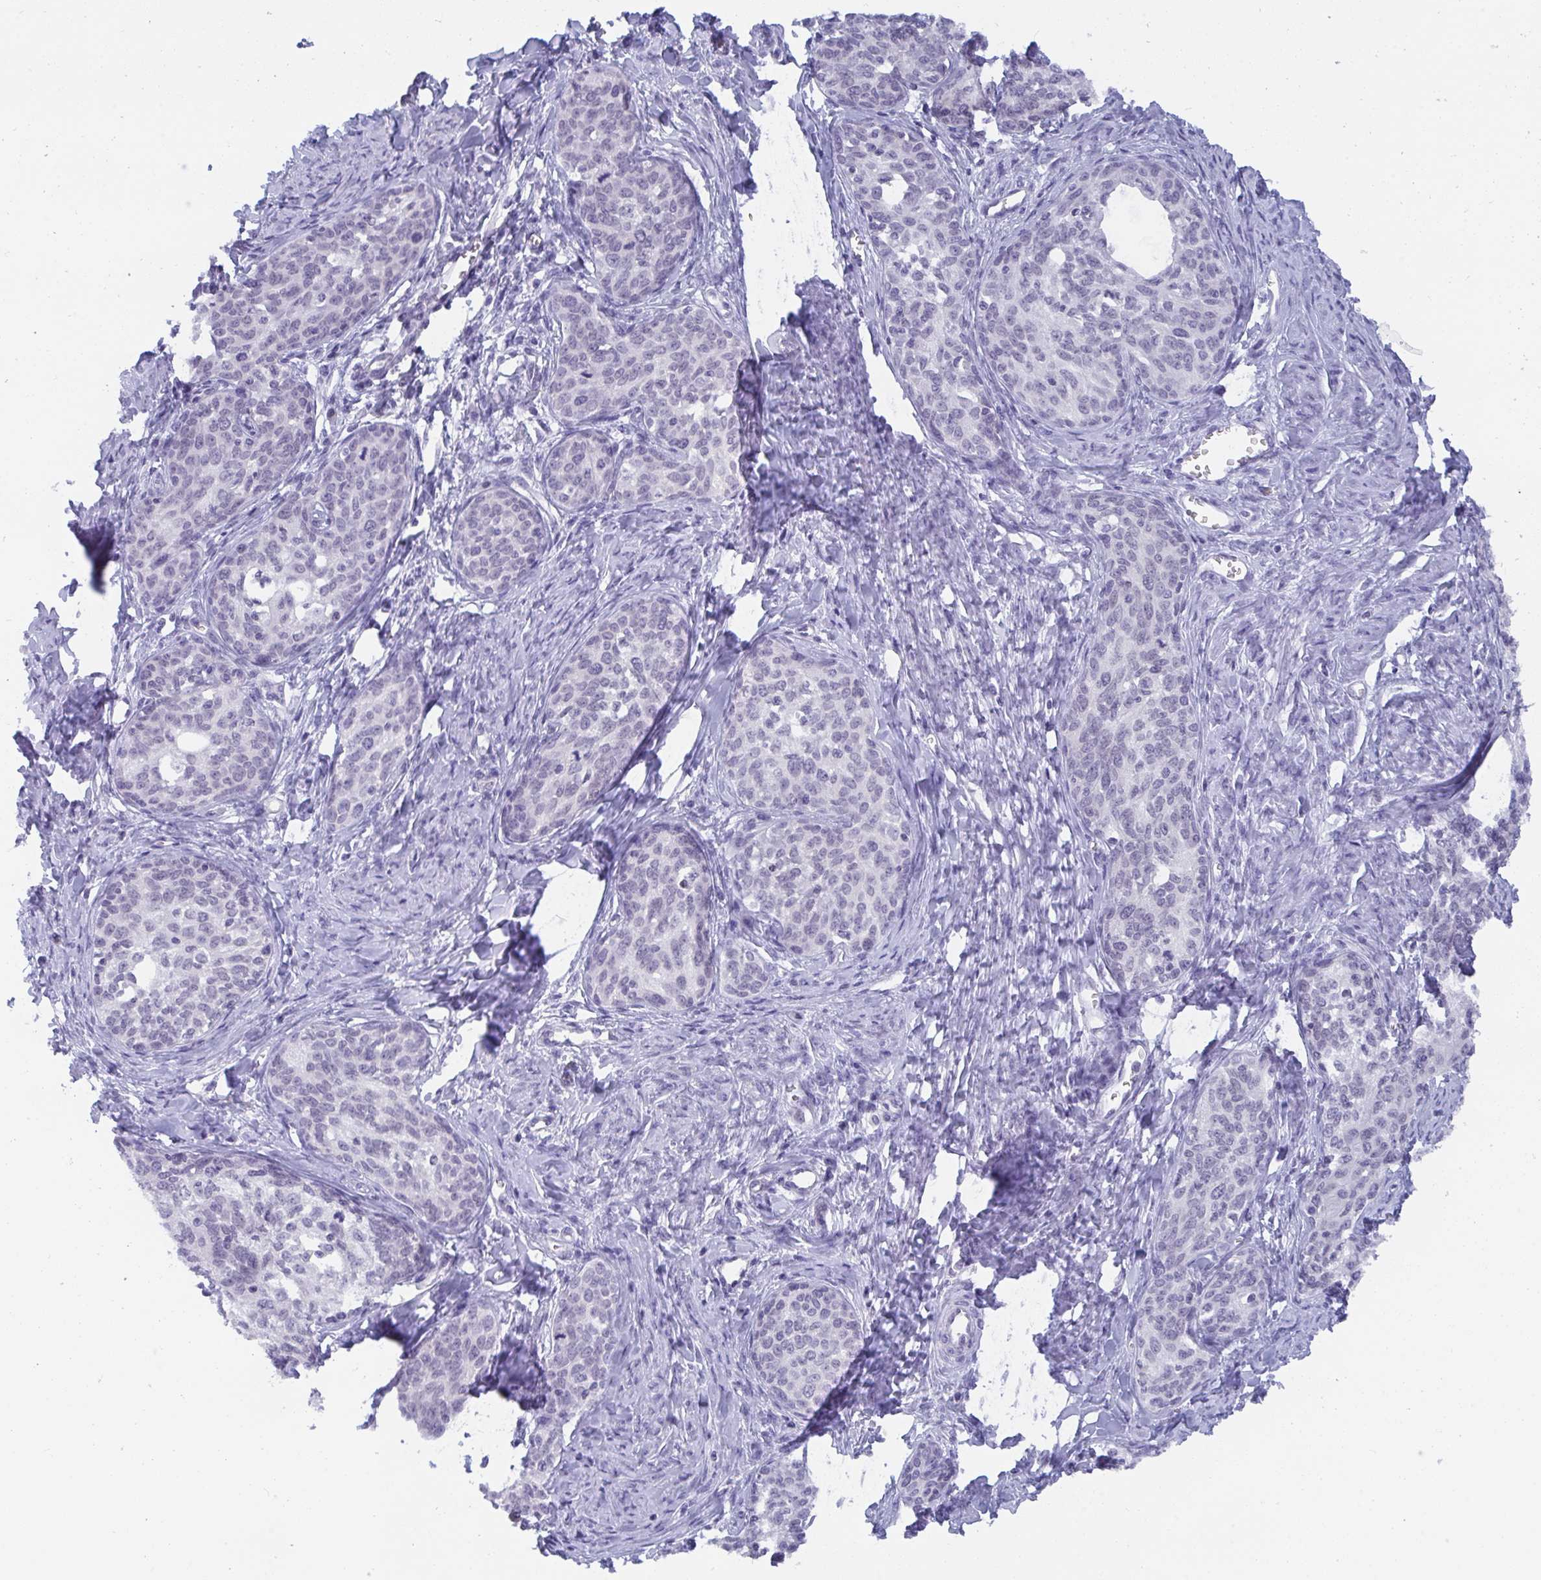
{"staining": {"intensity": "negative", "quantity": "none", "location": "none"}, "tissue": "cervical cancer", "cell_type": "Tumor cells", "image_type": "cancer", "snomed": [{"axis": "morphology", "description": "Squamous cell carcinoma, NOS"}, {"axis": "morphology", "description": "Adenocarcinoma, NOS"}, {"axis": "topography", "description": "Cervix"}], "caption": "A high-resolution photomicrograph shows IHC staining of cervical squamous cell carcinoma, which demonstrates no significant staining in tumor cells.", "gene": "BMAL2", "patient": {"sex": "female", "age": 52}}